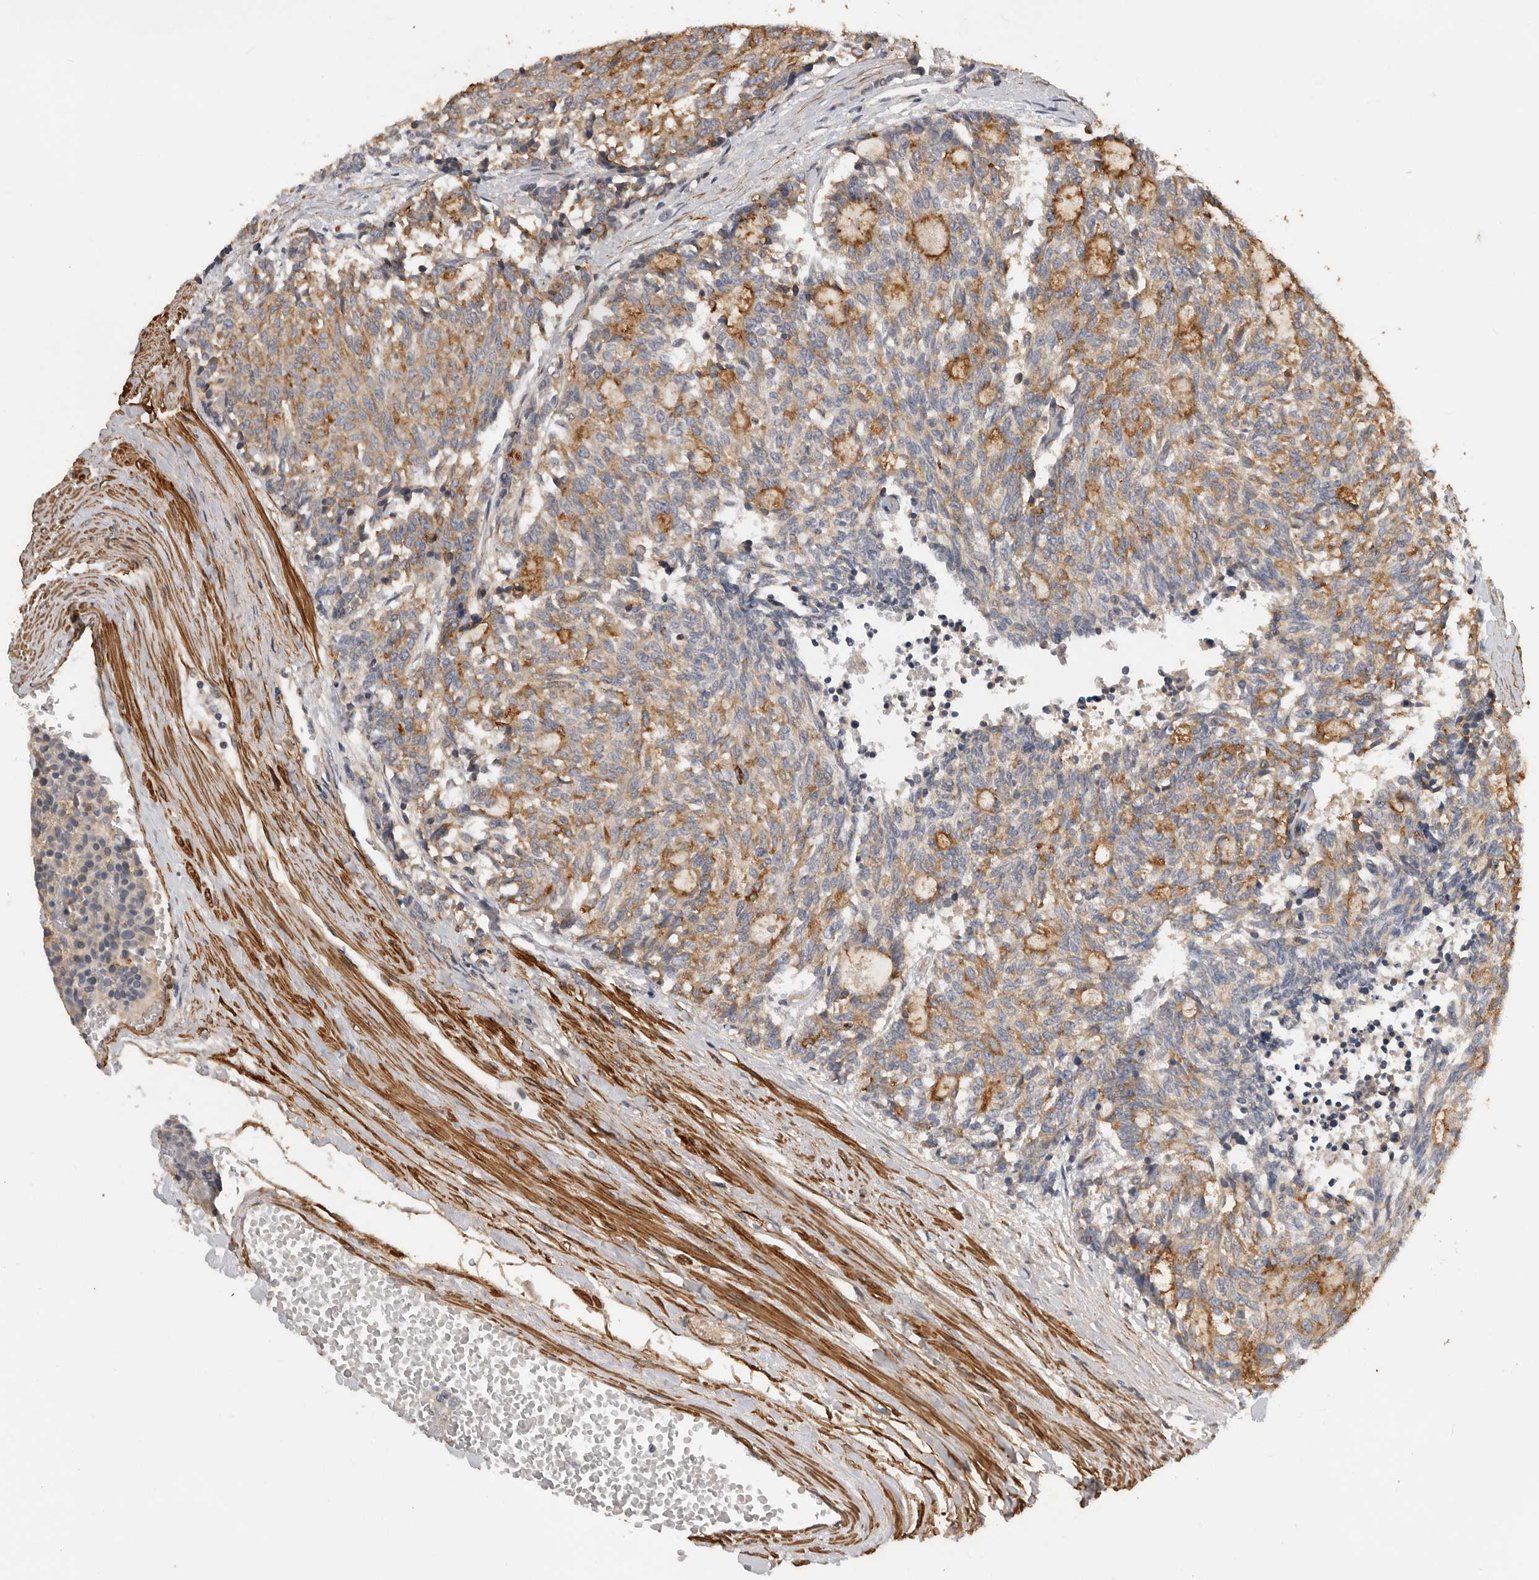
{"staining": {"intensity": "moderate", "quantity": "25%-75%", "location": "cytoplasmic/membranous"}, "tissue": "carcinoid", "cell_type": "Tumor cells", "image_type": "cancer", "snomed": [{"axis": "morphology", "description": "Carcinoid, malignant, NOS"}, {"axis": "topography", "description": "Pancreas"}], "caption": "Immunohistochemical staining of carcinoid (malignant) demonstrates moderate cytoplasmic/membranous protein positivity in about 25%-75% of tumor cells.", "gene": "RNF157", "patient": {"sex": "female", "age": 54}}